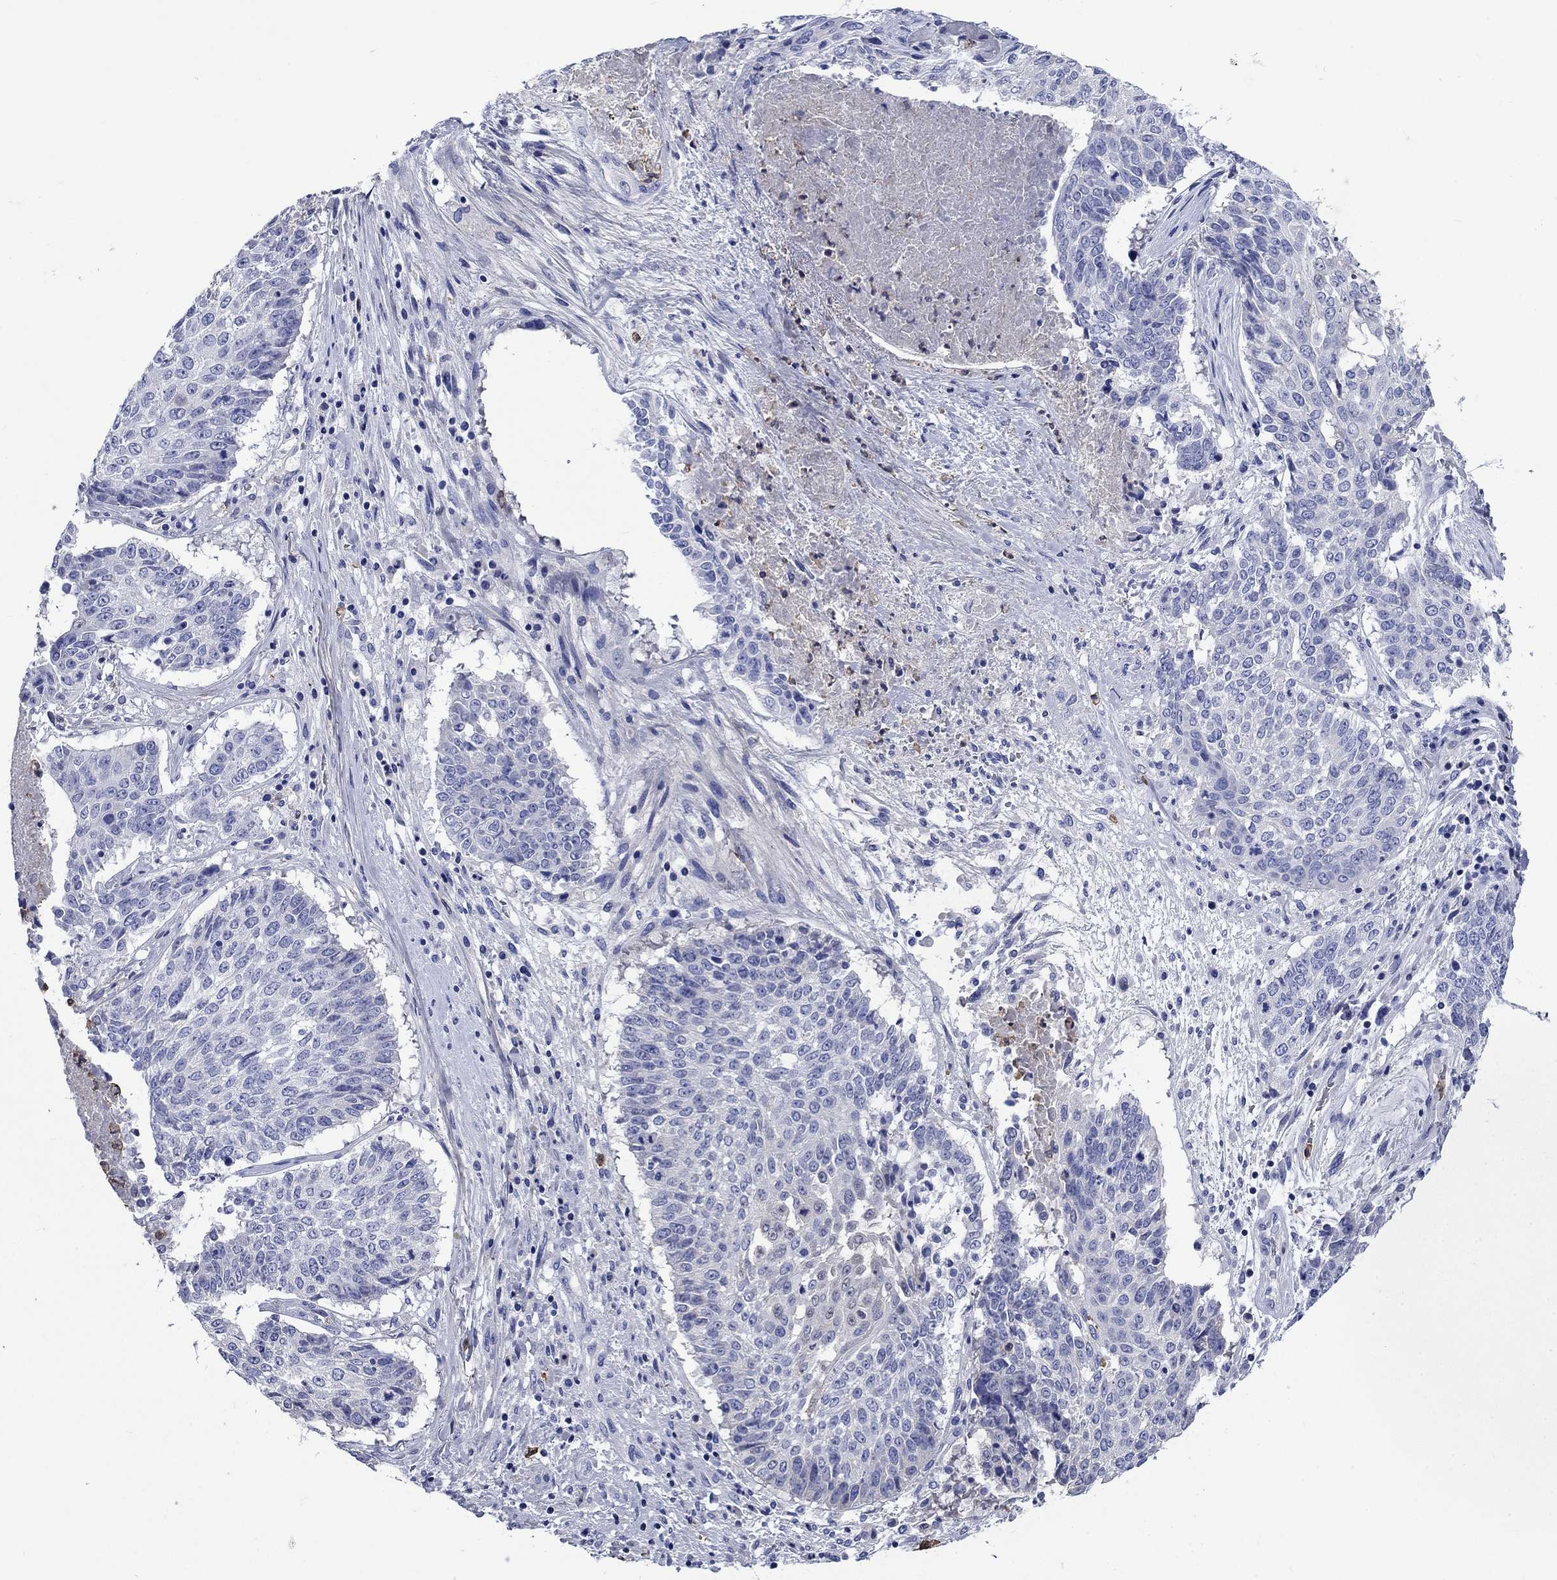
{"staining": {"intensity": "negative", "quantity": "none", "location": "none"}, "tissue": "lung cancer", "cell_type": "Tumor cells", "image_type": "cancer", "snomed": [{"axis": "morphology", "description": "Squamous cell carcinoma, NOS"}, {"axis": "topography", "description": "Lung"}], "caption": "Tumor cells show no significant protein staining in squamous cell carcinoma (lung).", "gene": "TFR2", "patient": {"sex": "male", "age": 64}}